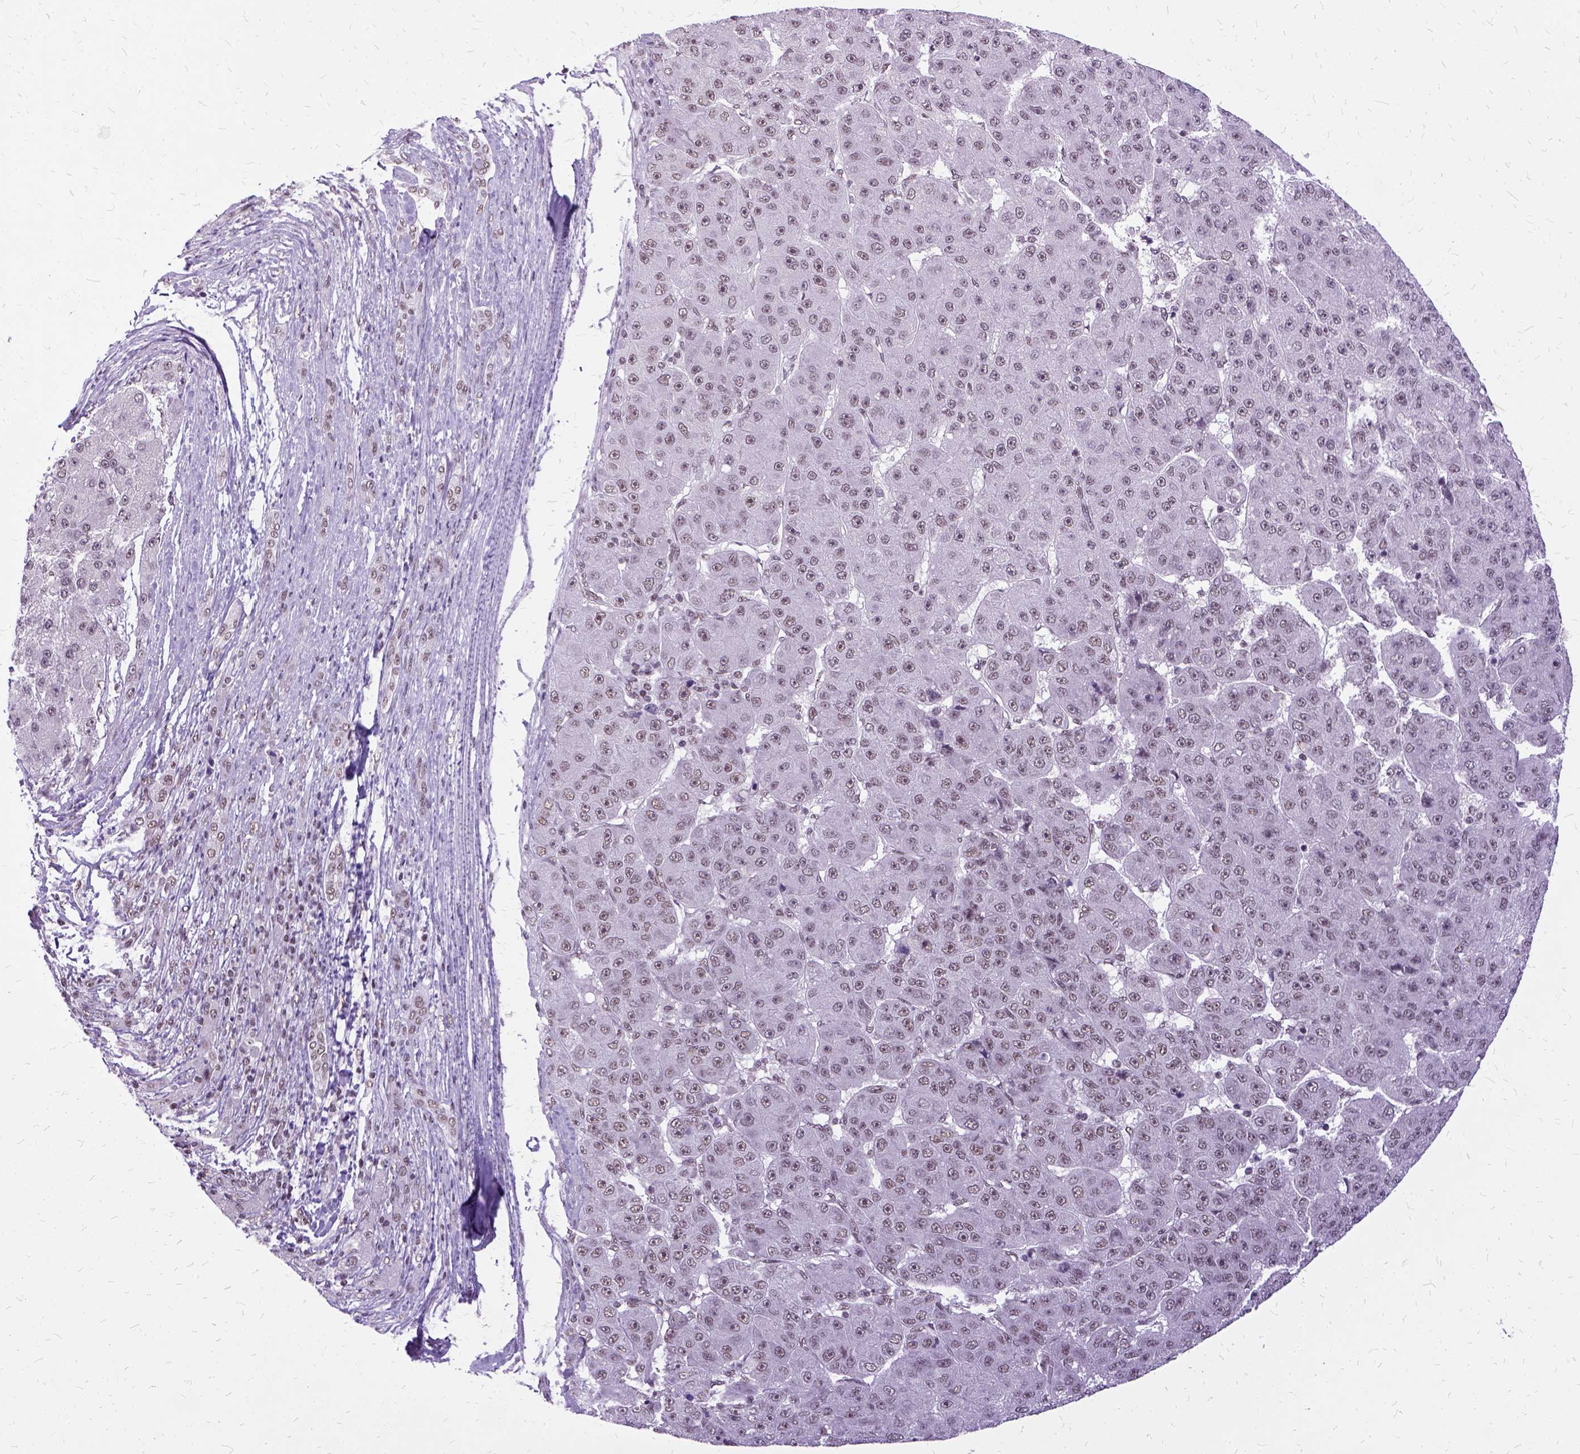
{"staining": {"intensity": "weak", "quantity": "25%-75%", "location": "nuclear"}, "tissue": "liver cancer", "cell_type": "Tumor cells", "image_type": "cancer", "snomed": [{"axis": "morphology", "description": "Carcinoma, Hepatocellular, NOS"}, {"axis": "topography", "description": "Liver"}], "caption": "Immunohistochemistry (IHC) (DAB (3,3'-diaminobenzidine)) staining of human hepatocellular carcinoma (liver) demonstrates weak nuclear protein staining in approximately 25%-75% of tumor cells.", "gene": "SETD1A", "patient": {"sex": "male", "age": 67}}